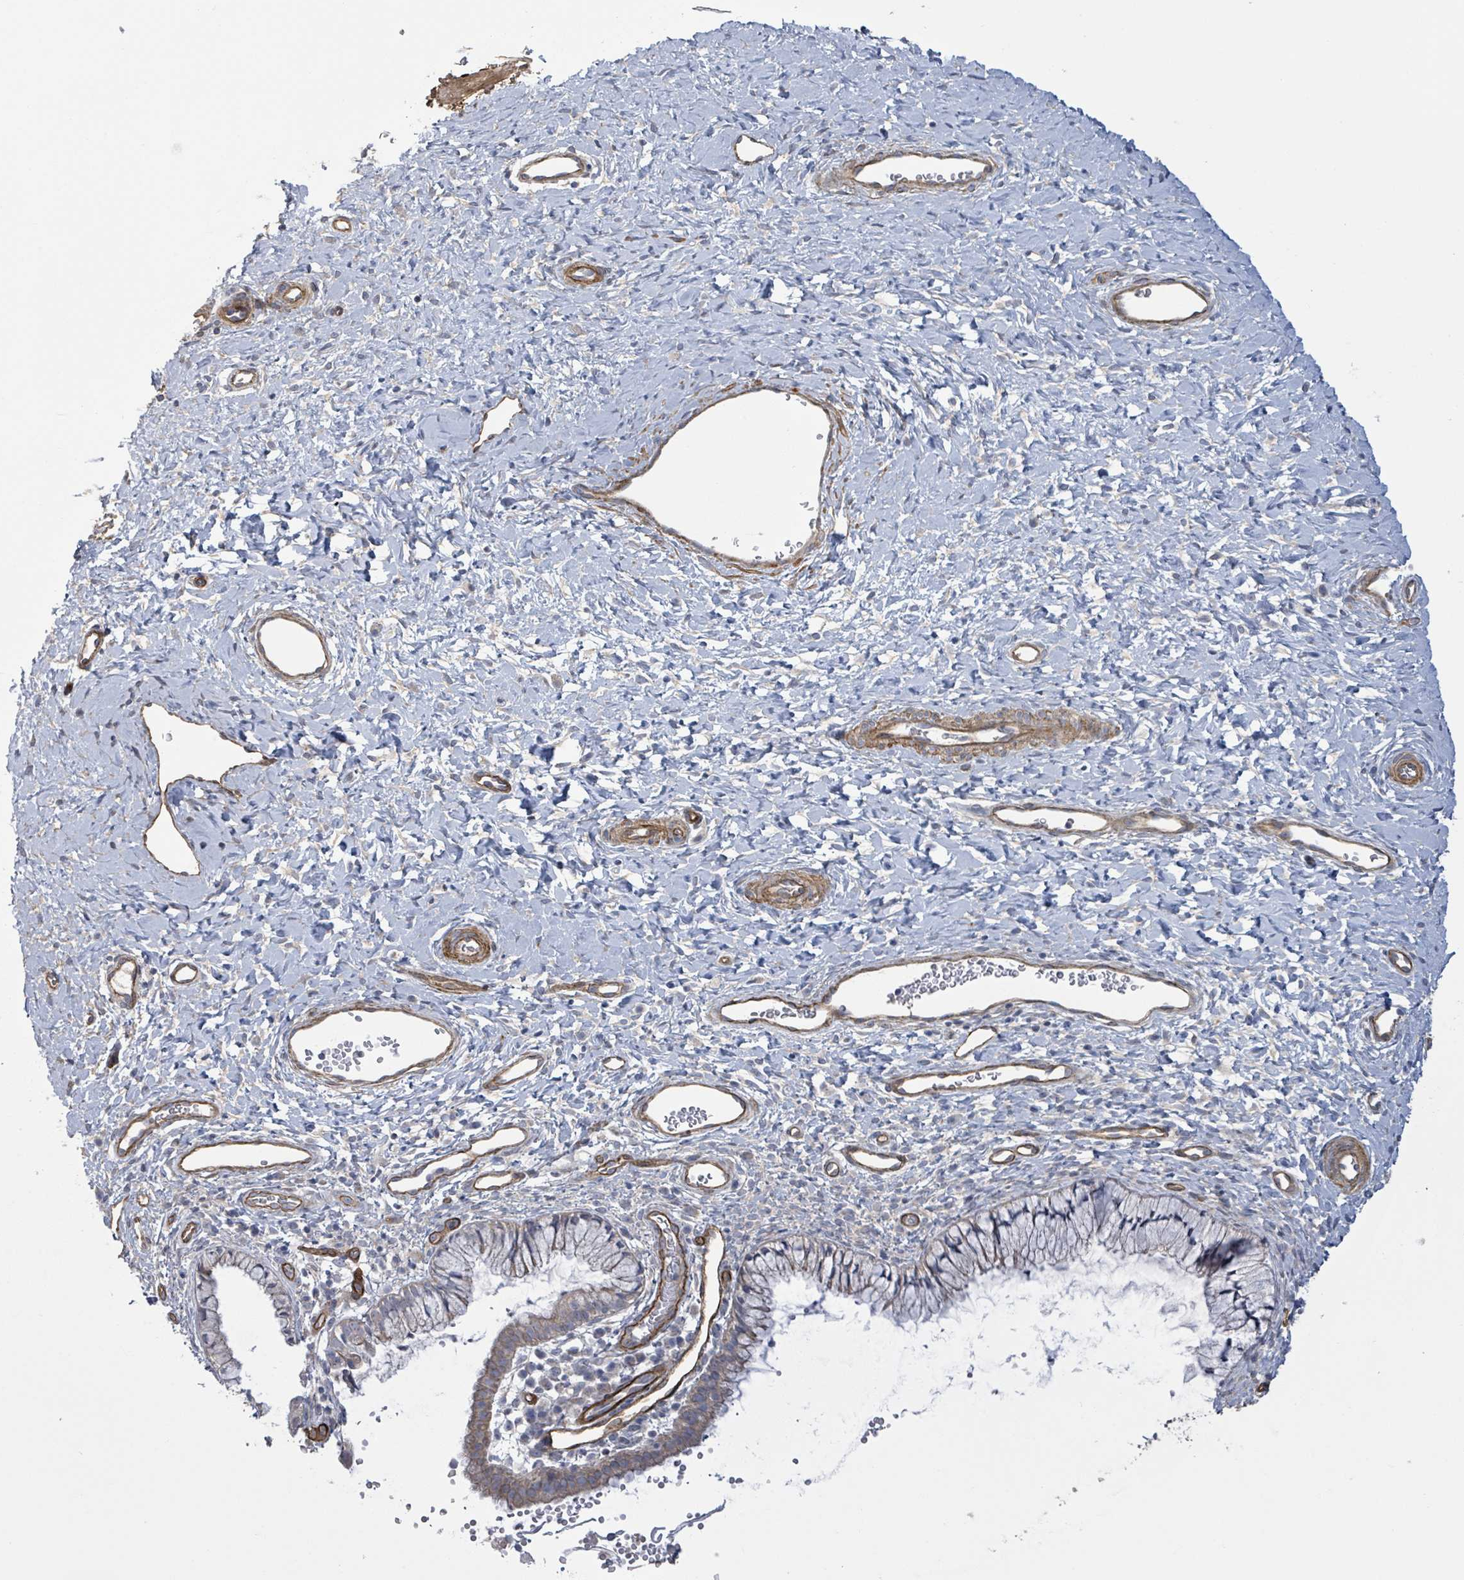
{"staining": {"intensity": "weak", "quantity": "<25%", "location": "cytoplasmic/membranous"}, "tissue": "cervix", "cell_type": "Glandular cells", "image_type": "normal", "snomed": [{"axis": "morphology", "description": "Normal tissue, NOS"}, {"axis": "topography", "description": "Cervix"}], "caption": "This is an immunohistochemistry (IHC) micrograph of benign human cervix. There is no positivity in glandular cells.", "gene": "KANK3", "patient": {"sex": "female", "age": 36}}